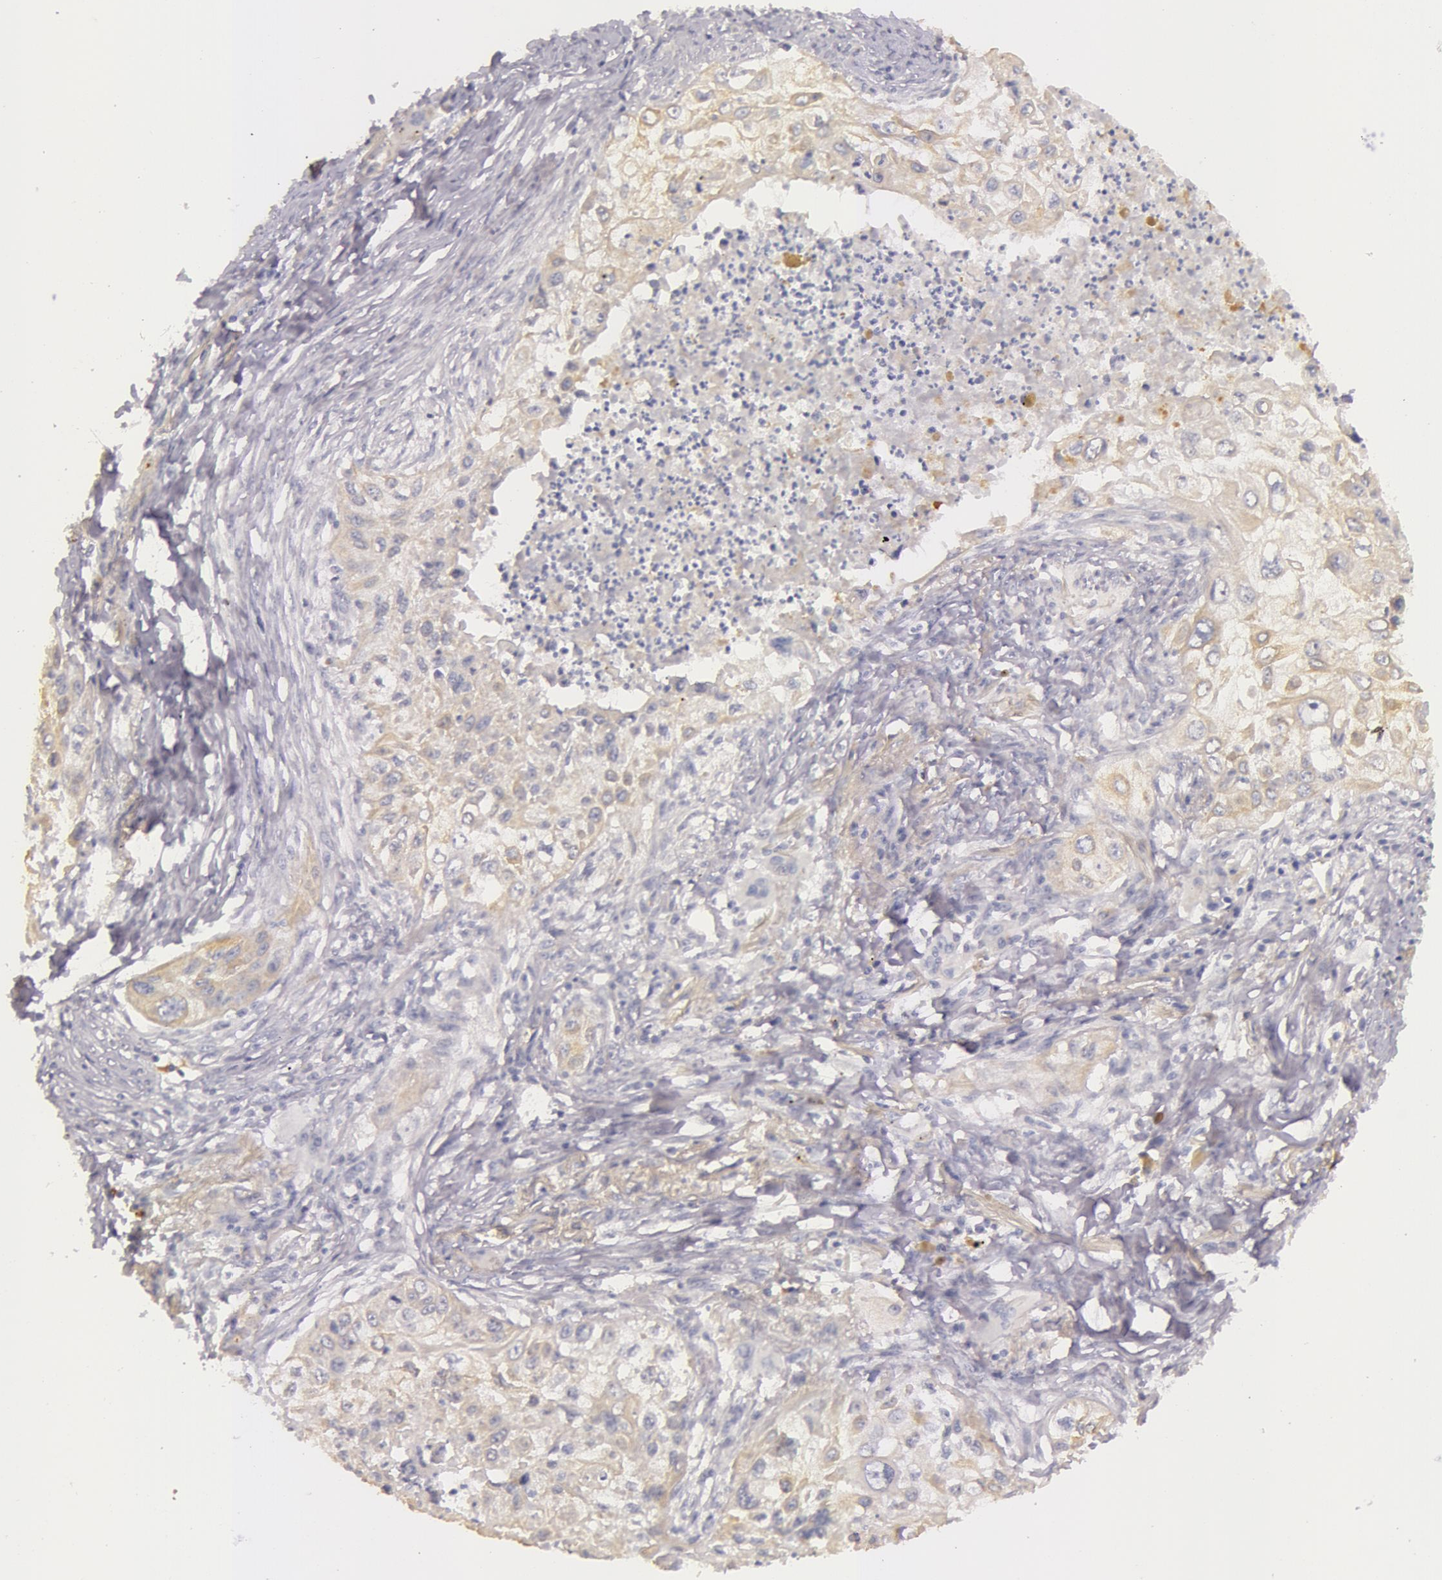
{"staining": {"intensity": "weak", "quantity": "25%-75%", "location": "cytoplasmic/membranous"}, "tissue": "lung cancer", "cell_type": "Tumor cells", "image_type": "cancer", "snomed": [{"axis": "morphology", "description": "Squamous cell carcinoma, NOS"}, {"axis": "topography", "description": "Lung"}], "caption": "Immunohistochemistry of human lung cancer (squamous cell carcinoma) exhibits low levels of weak cytoplasmic/membranous expression in approximately 25%-75% of tumor cells.", "gene": "C4BPA", "patient": {"sex": "male", "age": 71}}